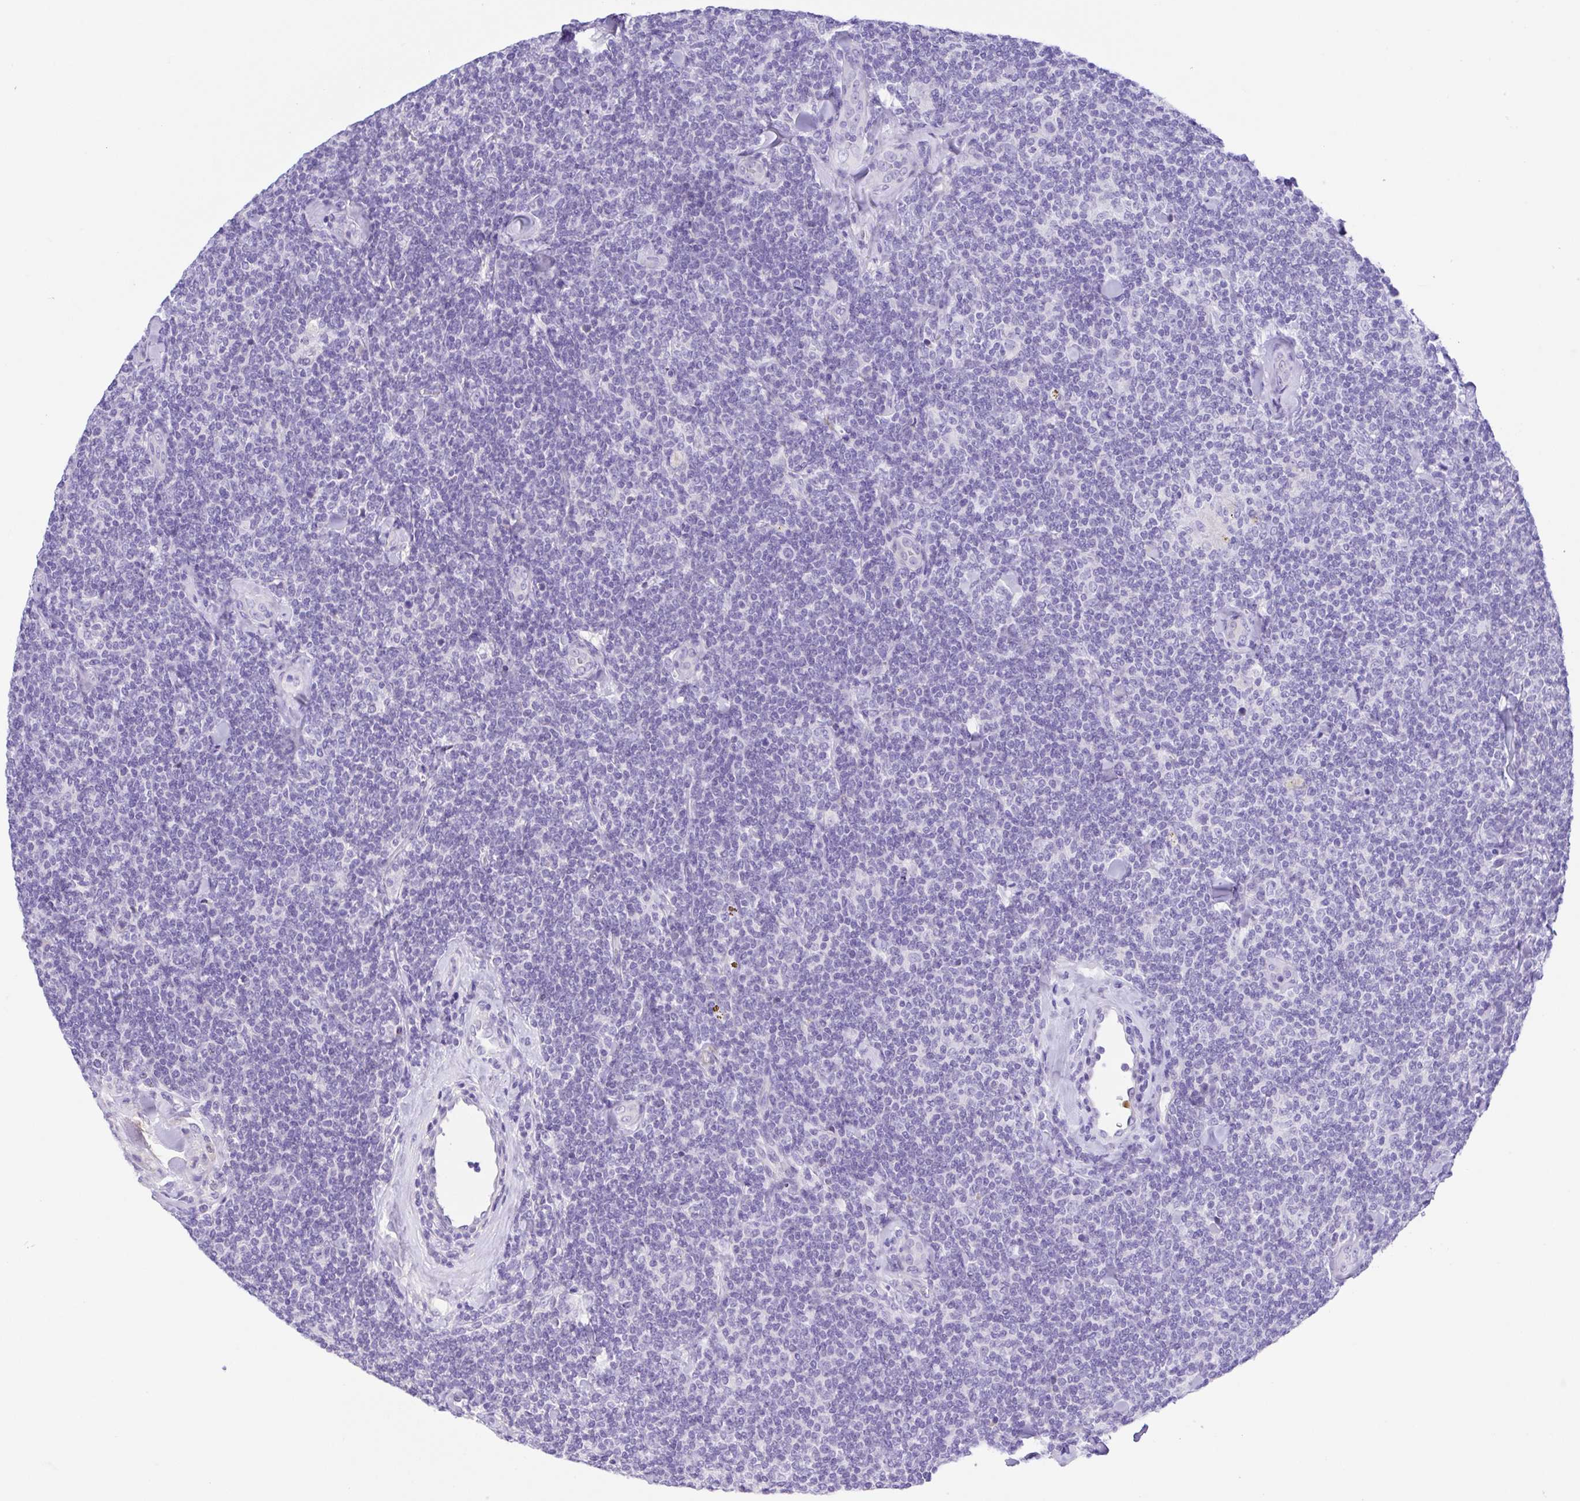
{"staining": {"intensity": "negative", "quantity": "none", "location": "none"}, "tissue": "lymphoma", "cell_type": "Tumor cells", "image_type": "cancer", "snomed": [{"axis": "morphology", "description": "Malignant lymphoma, non-Hodgkin's type, Low grade"}, {"axis": "topography", "description": "Lymph node"}], "caption": "Lymphoma stained for a protein using immunohistochemistry reveals no expression tumor cells.", "gene": "A1BG", "patient": {"sex": "female", "age": 56}}